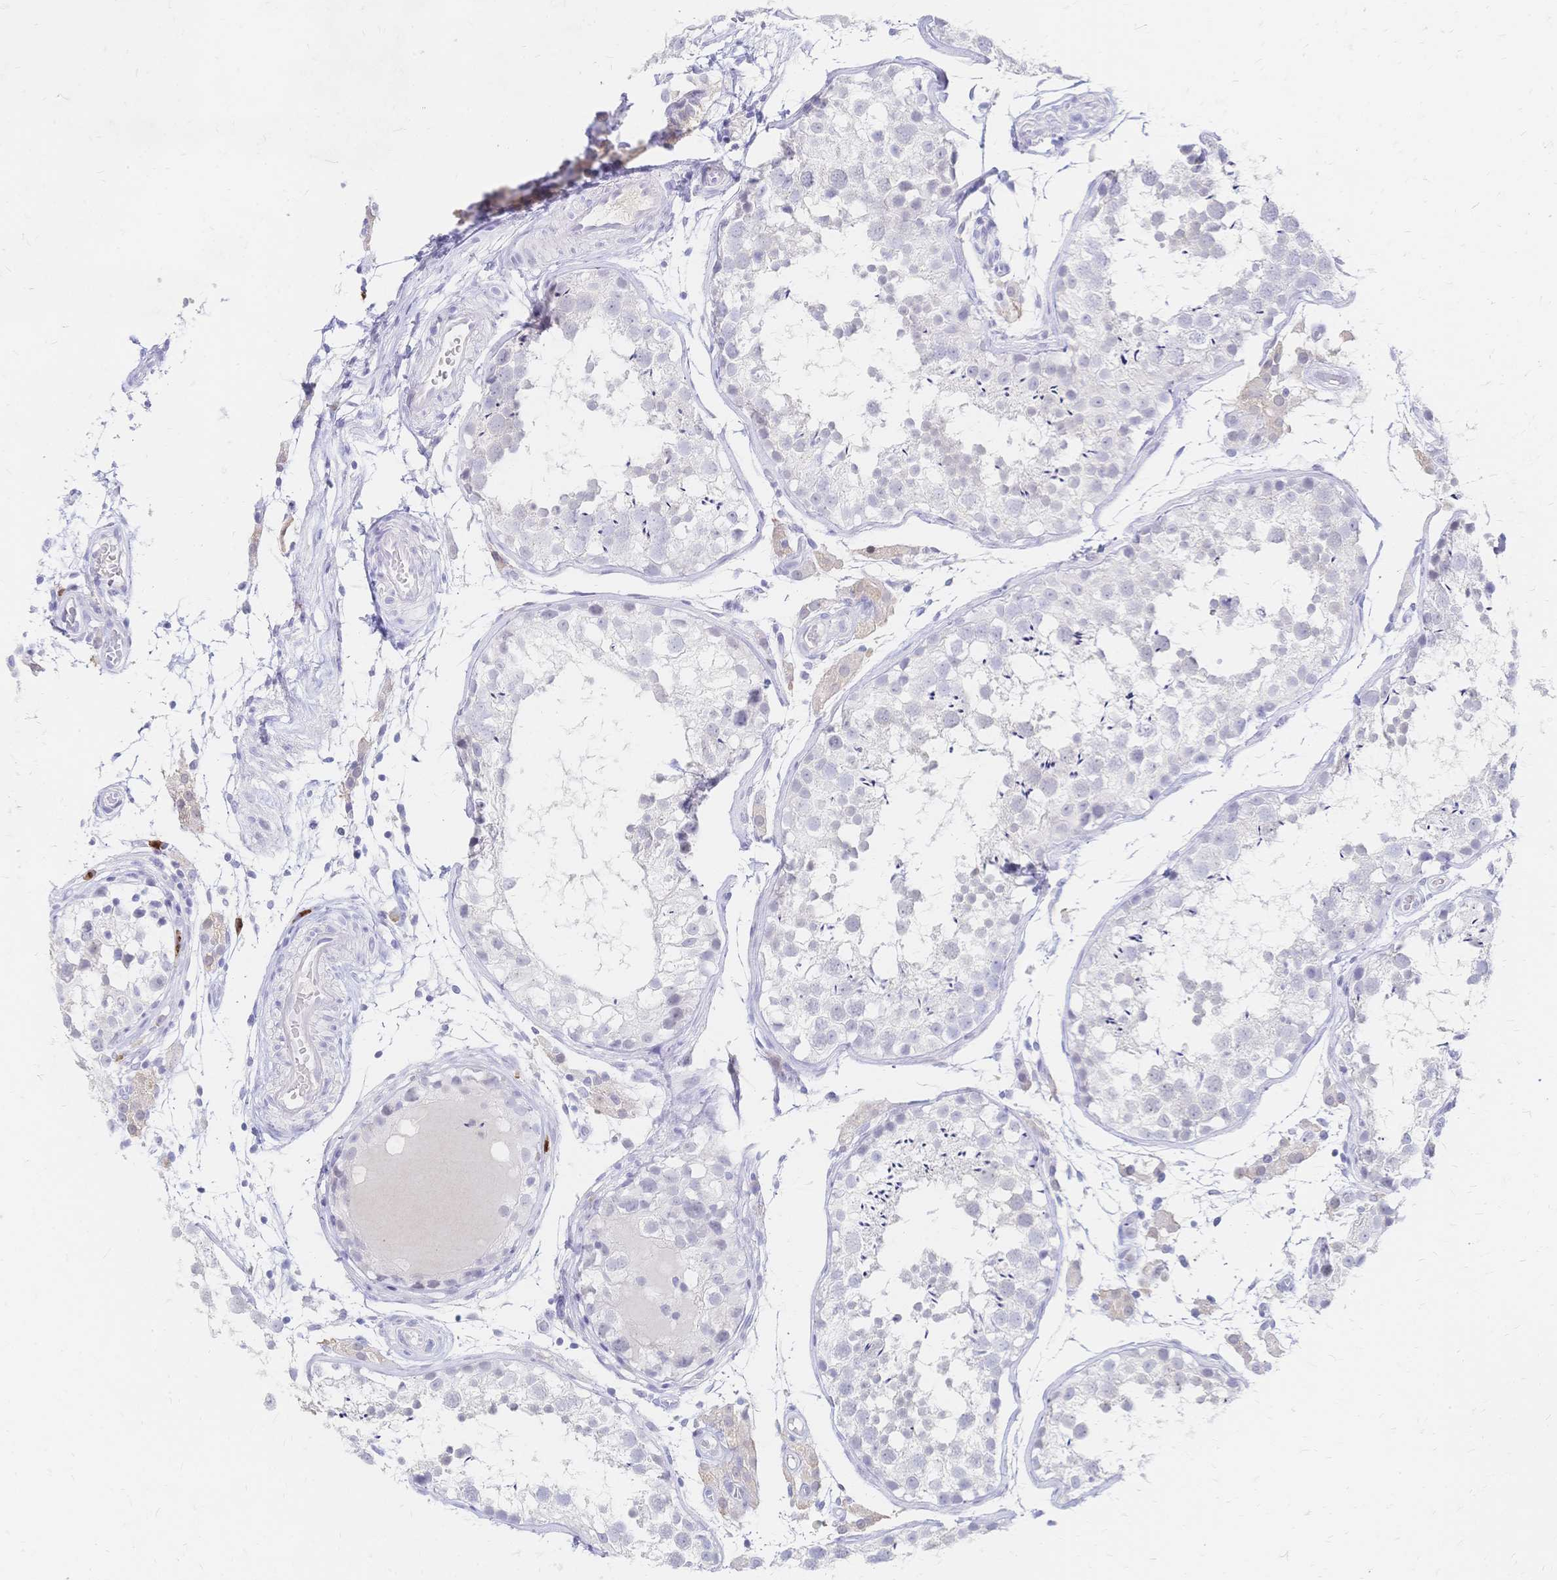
{"staining": {"intensity": "negative", "quantity": "none", "location": "none"}, "tissue": "testis", "cell_type": "Cells in seminiferous ducts", "image_type": "normal", "snomed": [{"axis": "morphology", "description": "Normal tissue, NOS"}, {"axis": "morphology", "description": "Seminoma, NOS"}, {"axis": "topography", "description": "Testis"}], "caption": "IHC of benign testis exhibits no staining in cells in seminiferous ducts. (Stains: DAB (3,3'-diaminobenzidine) IHC with hematoxylin counter stain, Microscopy: brightfield microscopy at high magnification).", "gene": "PSORS1C2", "patient": {"sex": "male", "age": 29}}